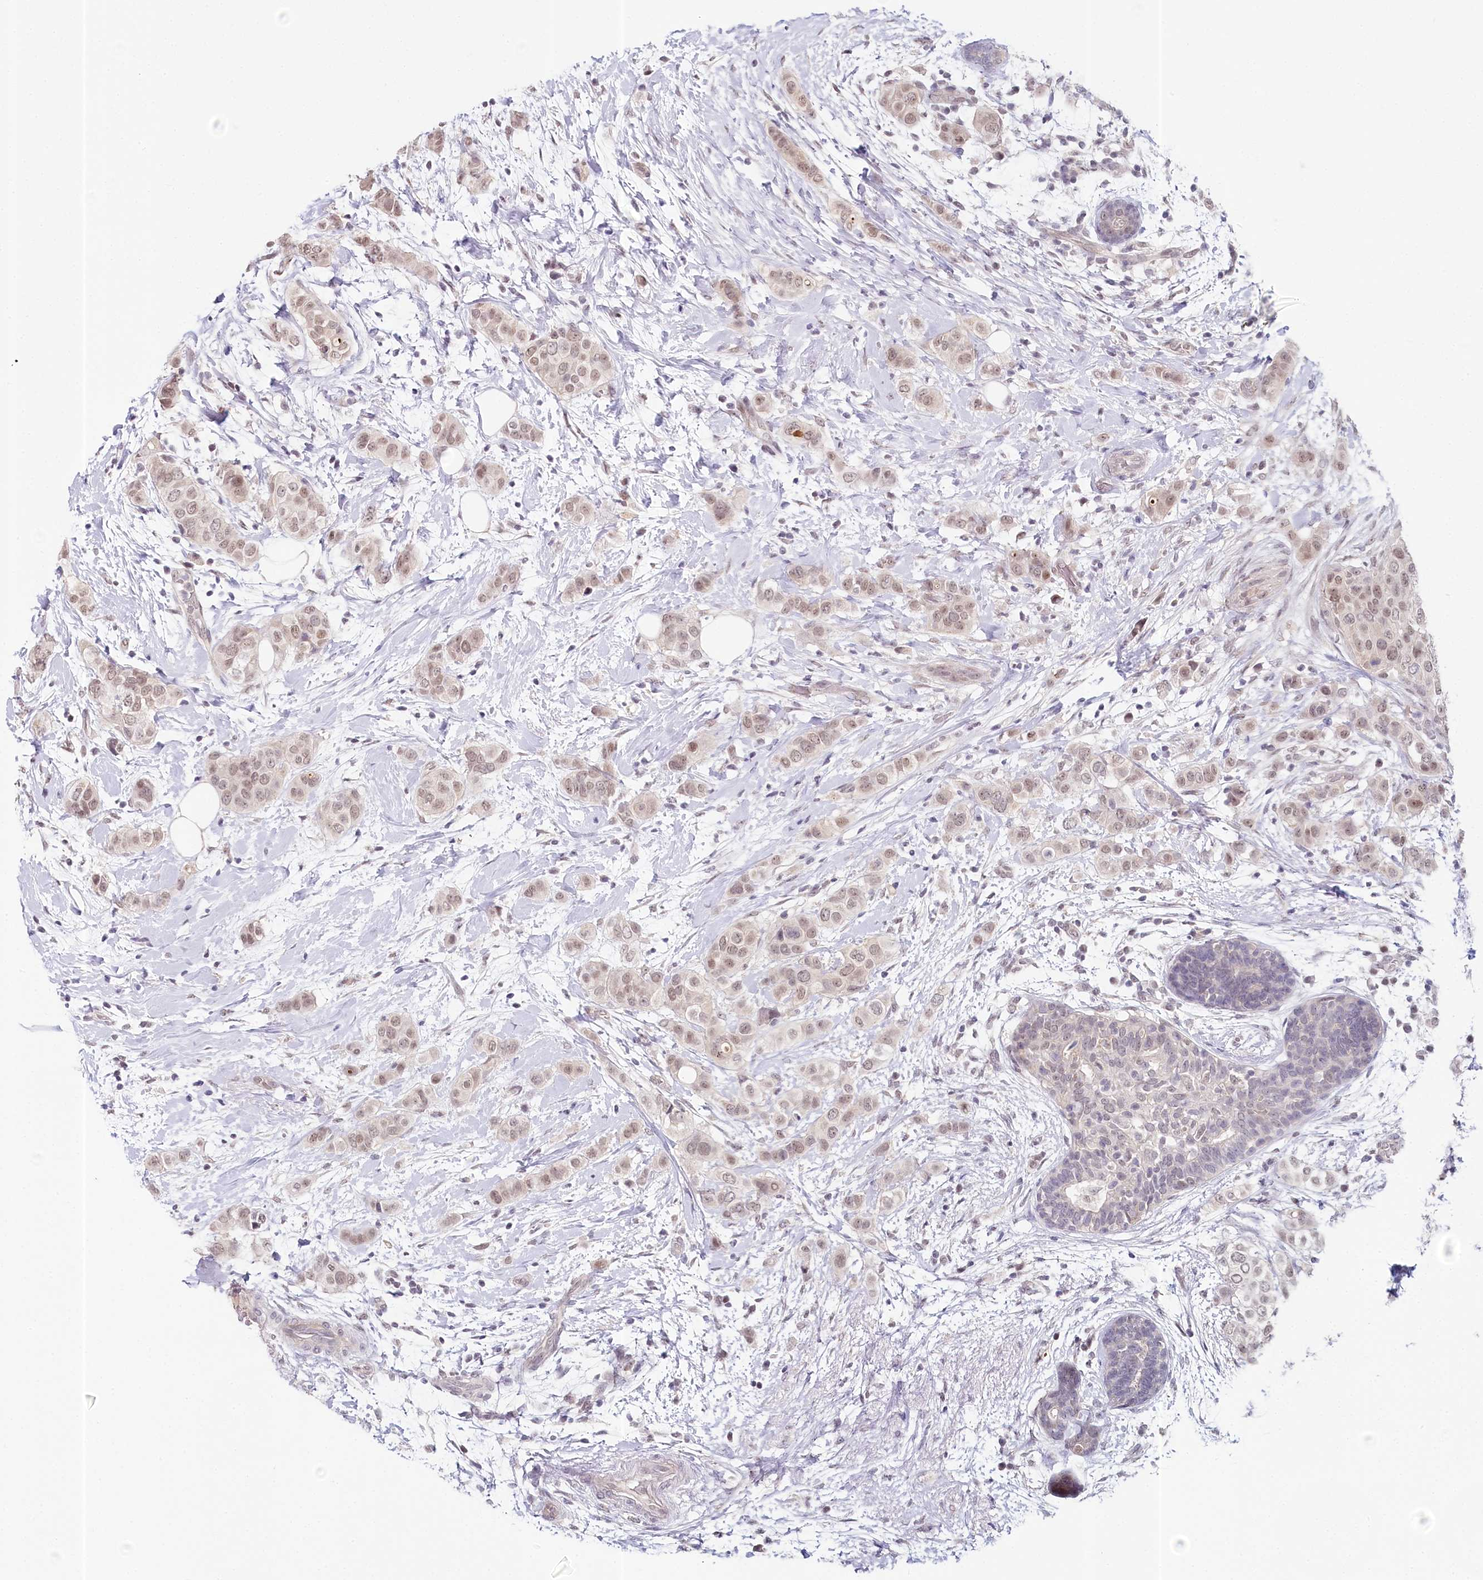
{"staining": {"intensity": "weak", "quantity": "25%-75%", "location": "nuclear"}, "tissue": "breast cancer", "cell_type": "Tumor cells", "image_type": "cancer", "snomed": [{"axis": "morphology", "description": "Lobular carcinoma"}, {"axis": "topography", "description": "Breast"}], "caption": "DAB immunohistochemical staining of lobular carcinoma (breast) exhibits weak nuclear protein positivity in about 25%-75% of tumor cells. (Stains: DAB in brown, nuclei in blue, Microscopy: brightfield microscopy at high magnification).", "gene": "AMTN", "patient": {"sex": "female", "age": 51}}